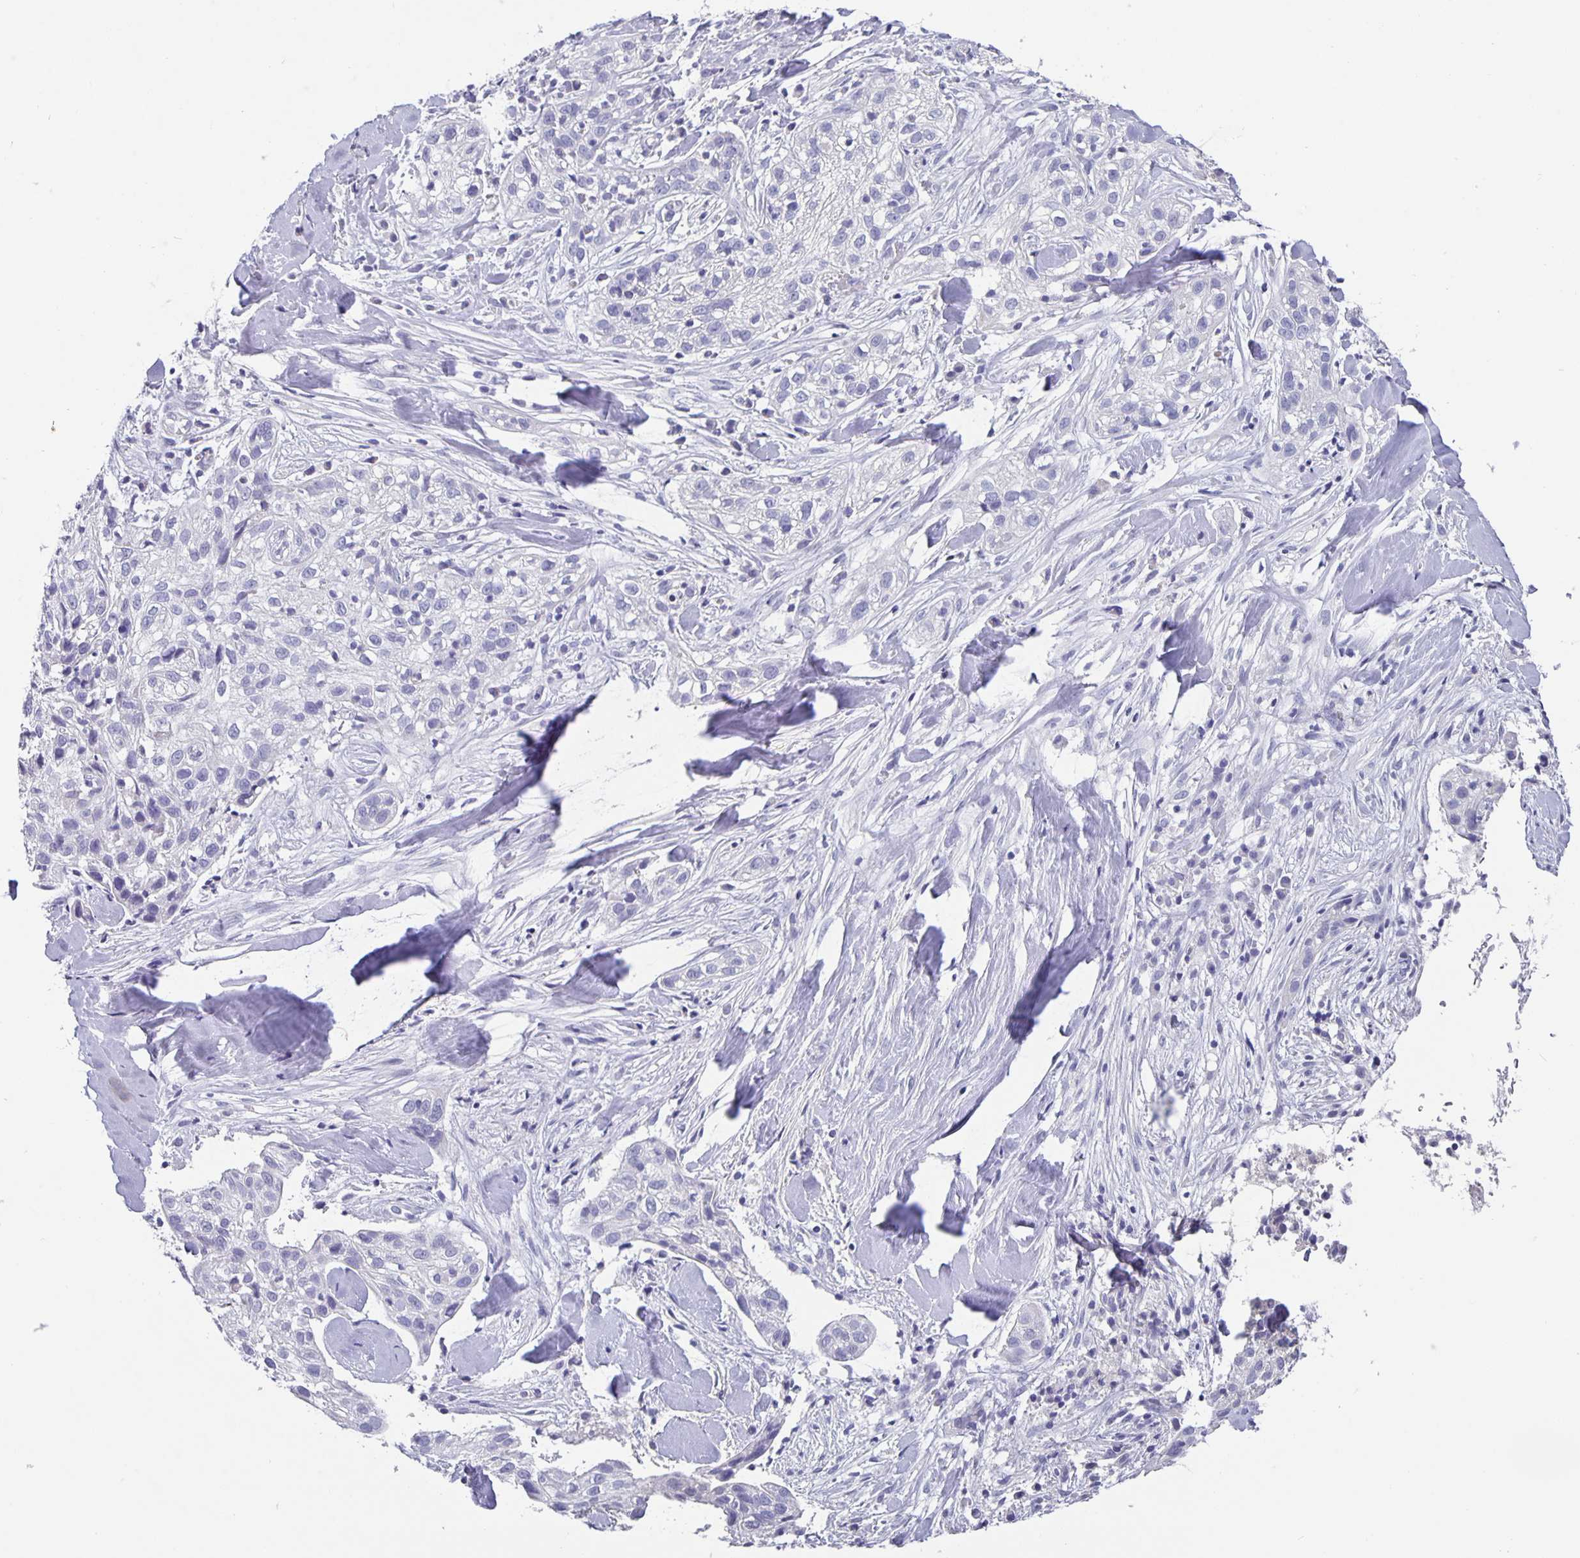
{"staining": {"intensity": "negative", "quantity": "none", "location": "none"}, "tissue": "skin cancer", "cell_type": "Tumor cells", "image_type": "cancer", "snomed": [{"axis": "morphology", "description": "Squamous cell carcinoma, NOS"}, {"axis": "topography", "description": "Skin"}], "caption": "Photomicrograph shows no significant protein staining in tumor cells of skin cancer. (Immunohistochemistry, brightfield microscopy, high magnification).", "gene": "GDF15", "patient": {"sex": "male", "age": 82}}